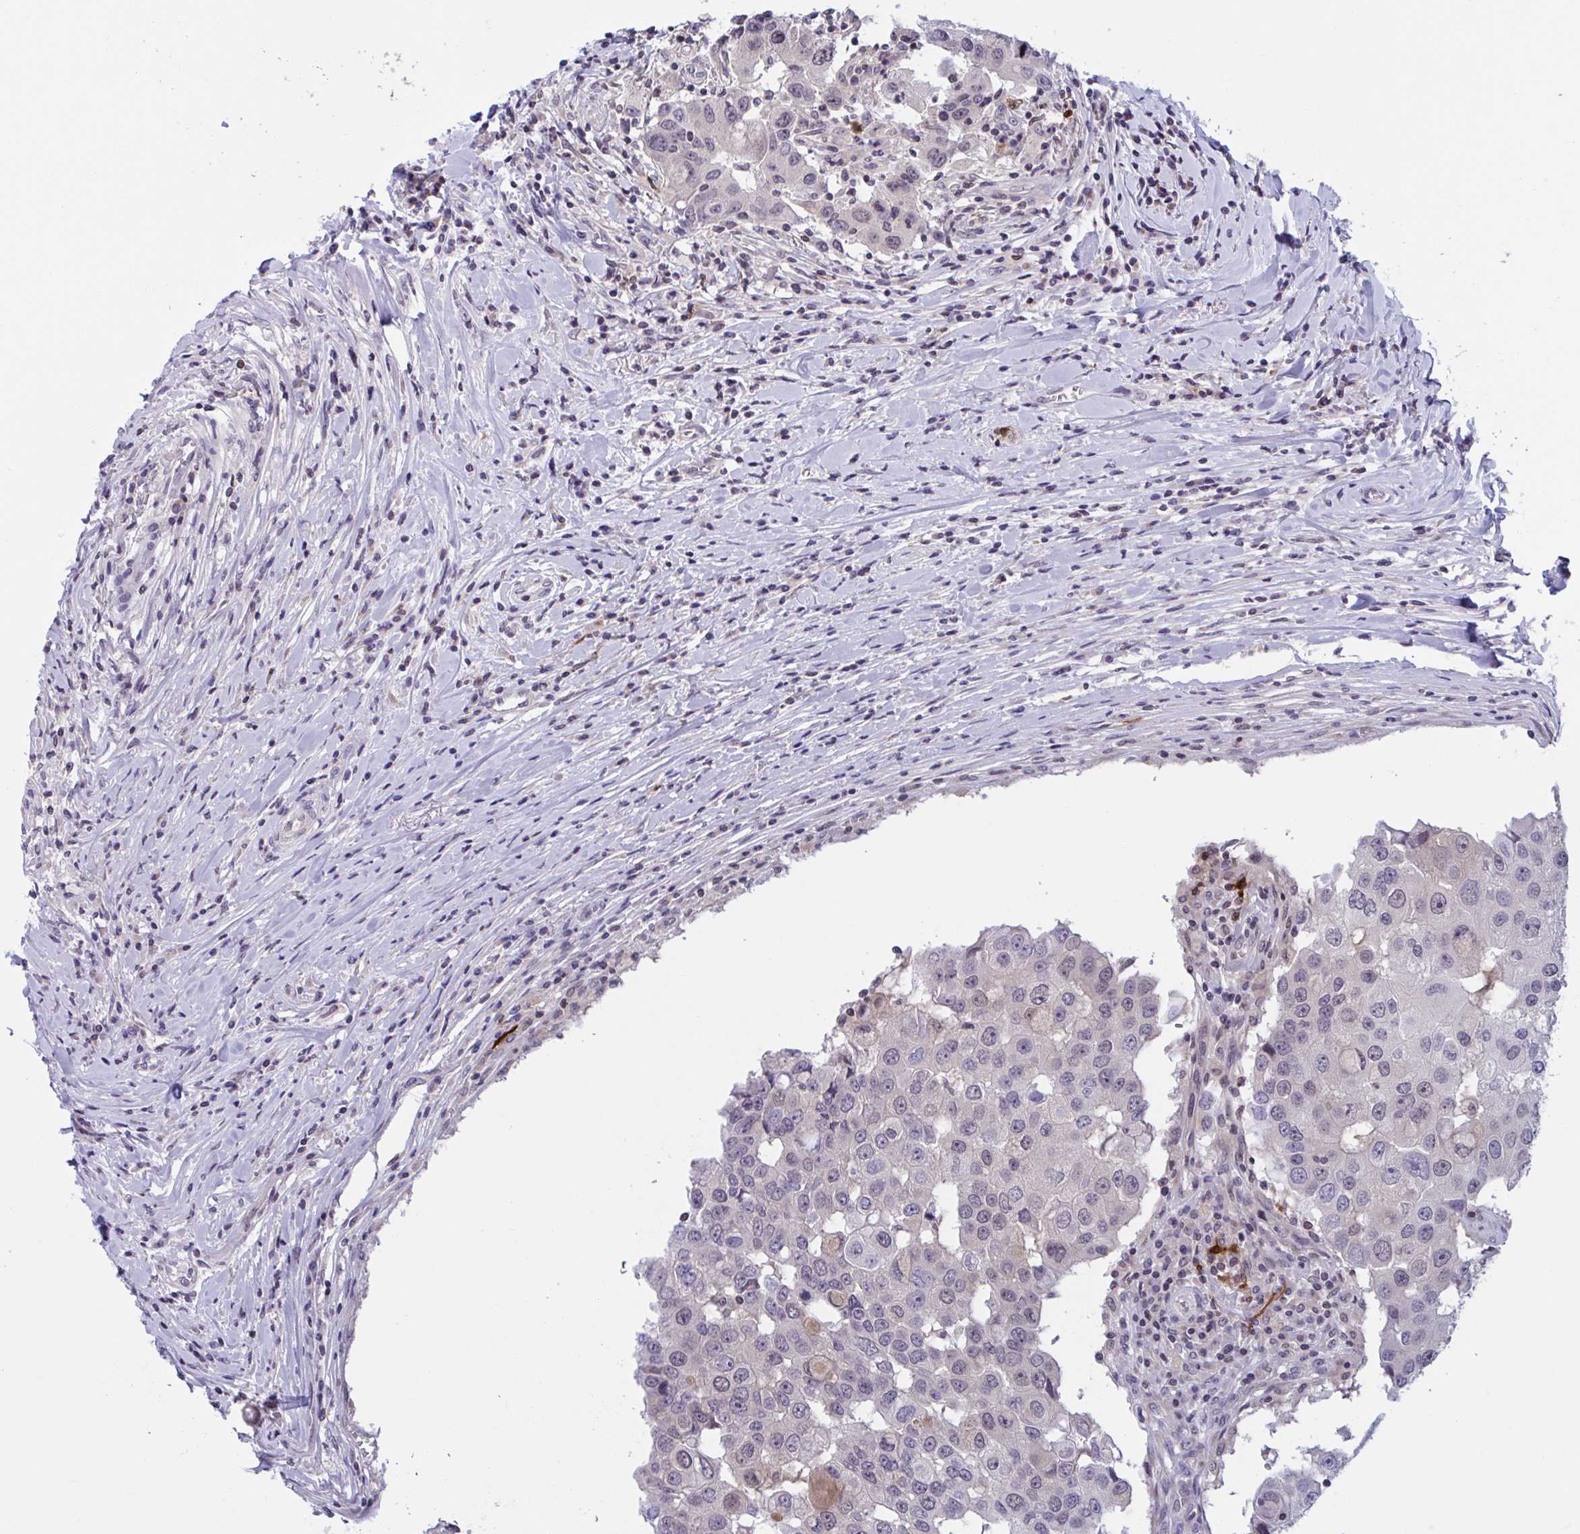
{"staining": {"intensity": "negative", "quantity": "none", "location": "none"}, "tissue": "breast cancer", "cell_type": "Tumor cells", "image_type": "cancer", "snomed": [{"axis": "morphology", "description": "Duct carcinoma"}, {"axis": "topography", "description": "Breast"}], "caption": "Micrograph shows no significant protein expression in tumor cells of breast cancer.", "gene": "SNX11", "patient": {"sex": "female", "age": 27}}